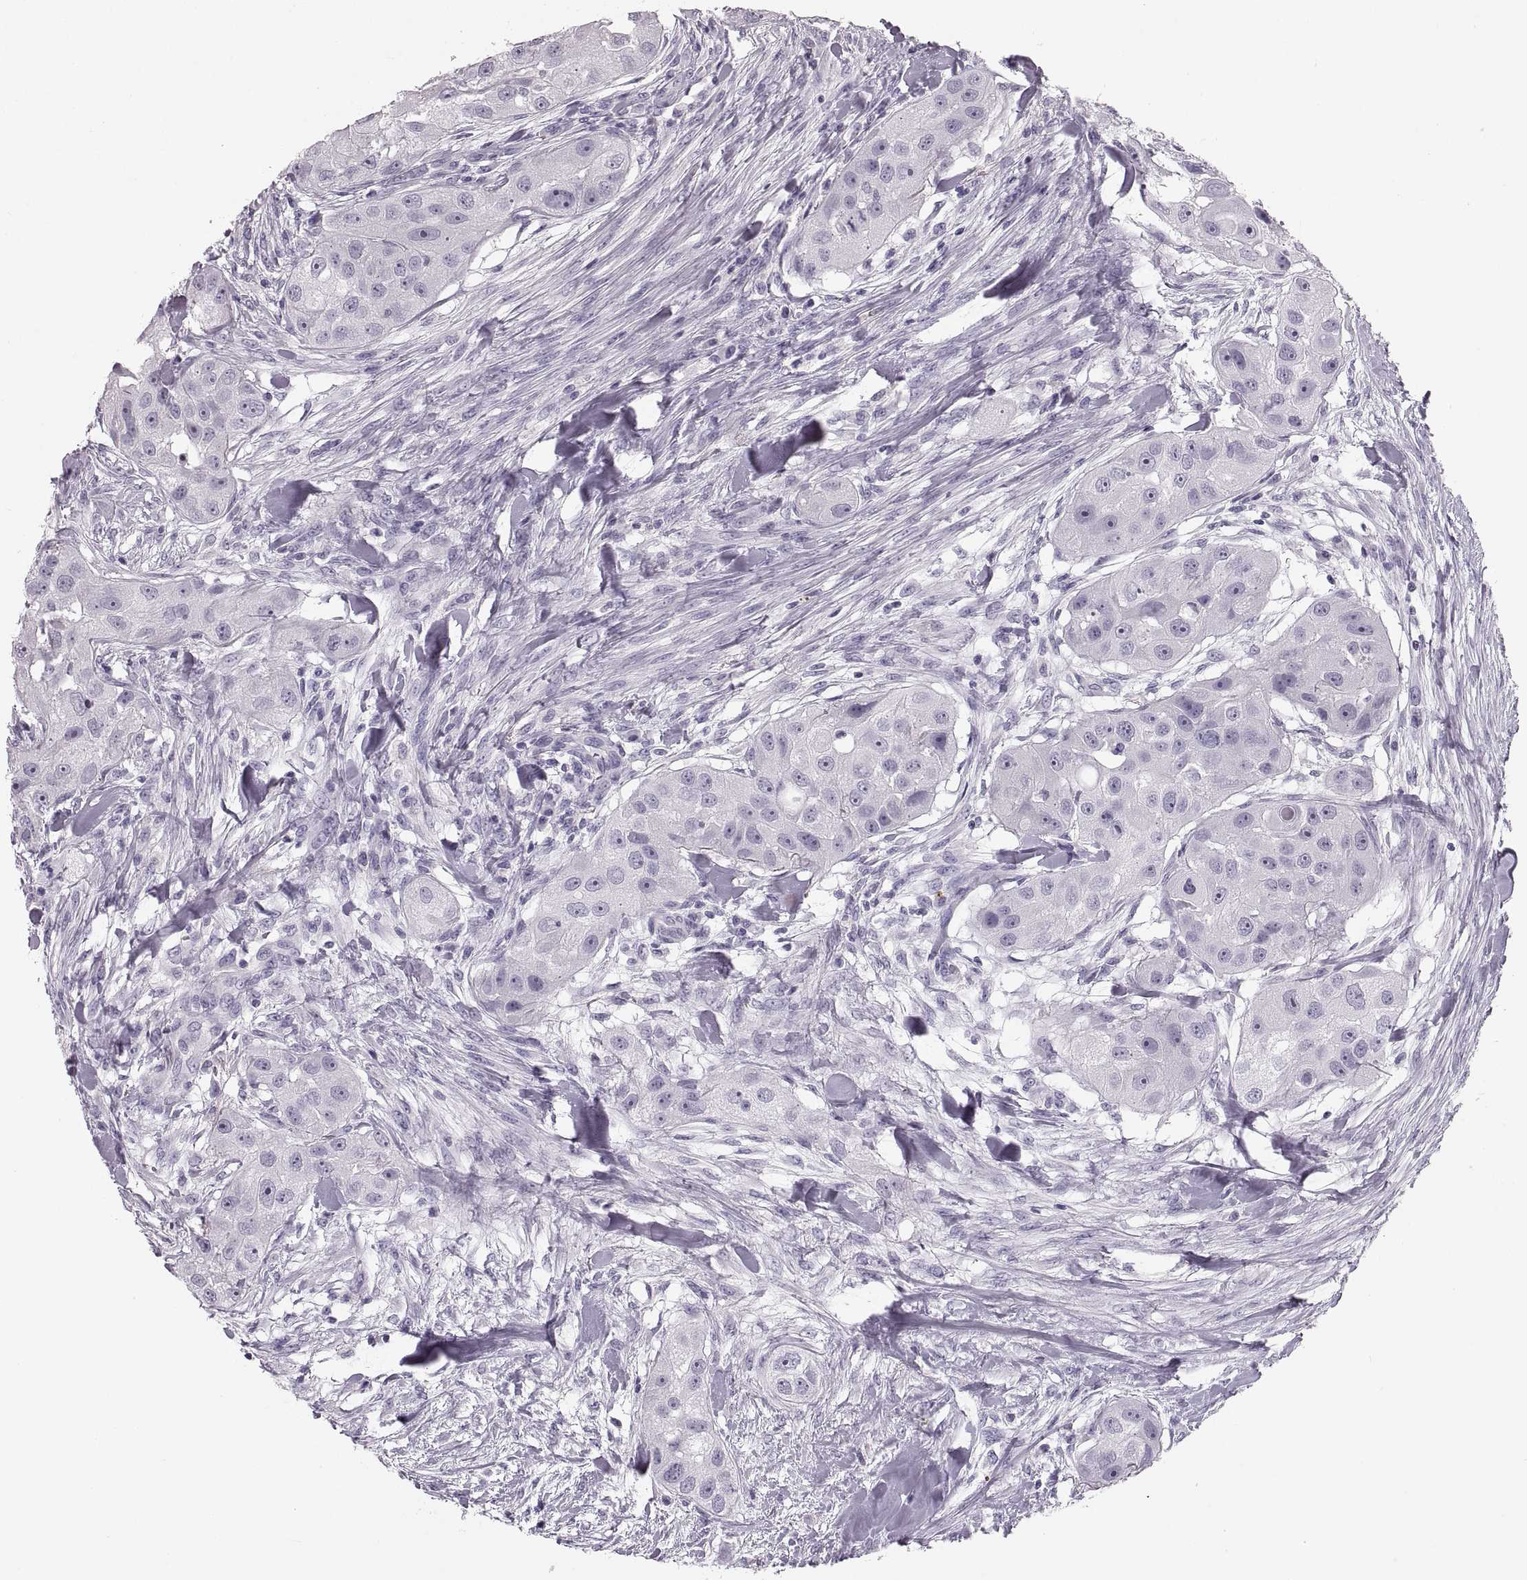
{"staining": {"intensity": "negative", "quantity": "none", "location": "none"}, "tissue": "head and neck cancer", "cell_type": "Tumor cells", "image_type": "cancer", "snomed": [{"axis": "morphology", "description": "Squamous cell carcinoma, NOS"}, {"axis": "topography", "description": "Head-Neck"}], "caption": "Tumor cells show no significant positivity in squamous cell carcinoma (head and neck).", "gene": "MILR1", "patient": {"sex": "male", "age": 51}}